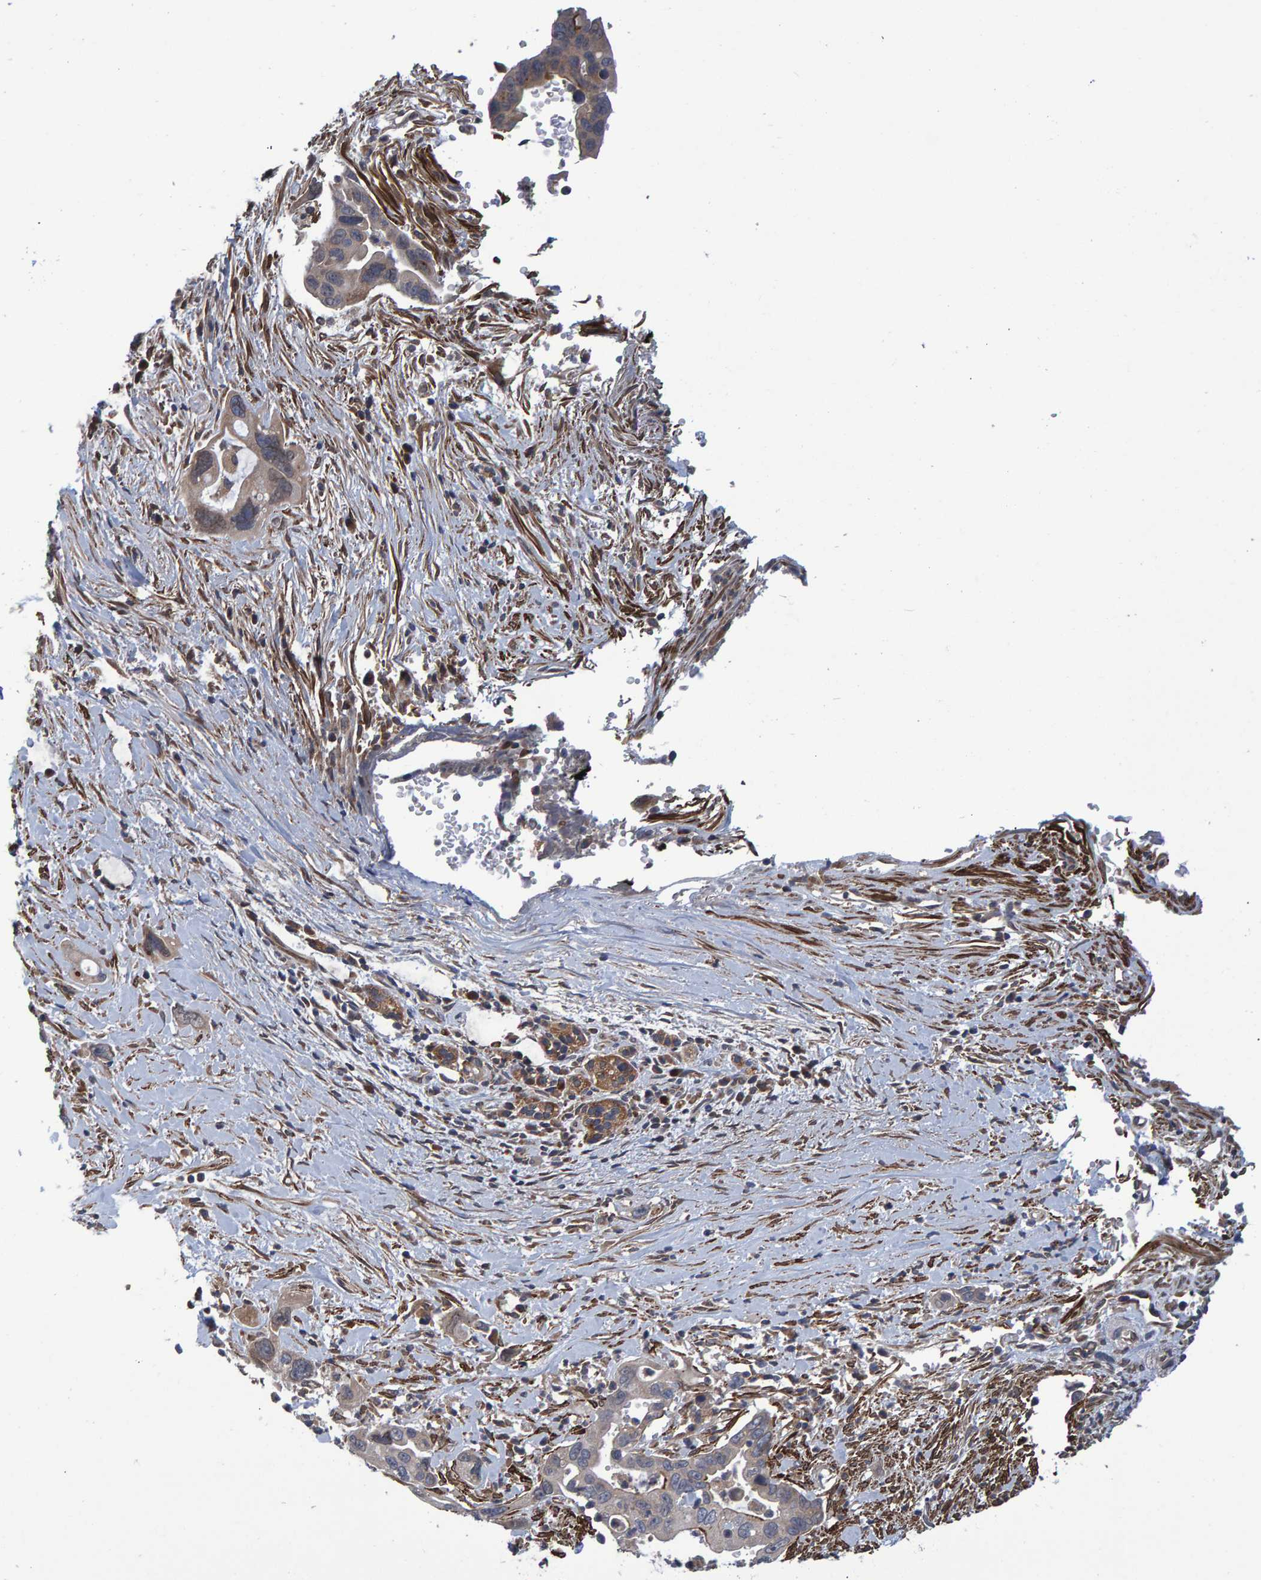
{"staining": {"intensity": "weak", "quantity": "<25%", "location": "cytoplasmic/membranous"}, "tissue": "pancreatic cancer", "cell_type": "Tumor cells", "image_type": "cancer", "snomed": [{"axis": "morphology", "description": "Adenocarcinoma, NOS"}, {"axis": "topography", "description": "Pancreas"}], "caption": "High power microscopy photomicrograph of an immunohistochemistry histopathology image of pancreatic adenocarcinoma, revealing no significant positivity in tumor cells.", "gene": "ATP6V1H", "patient": {"sex": "female", "age": 70}}